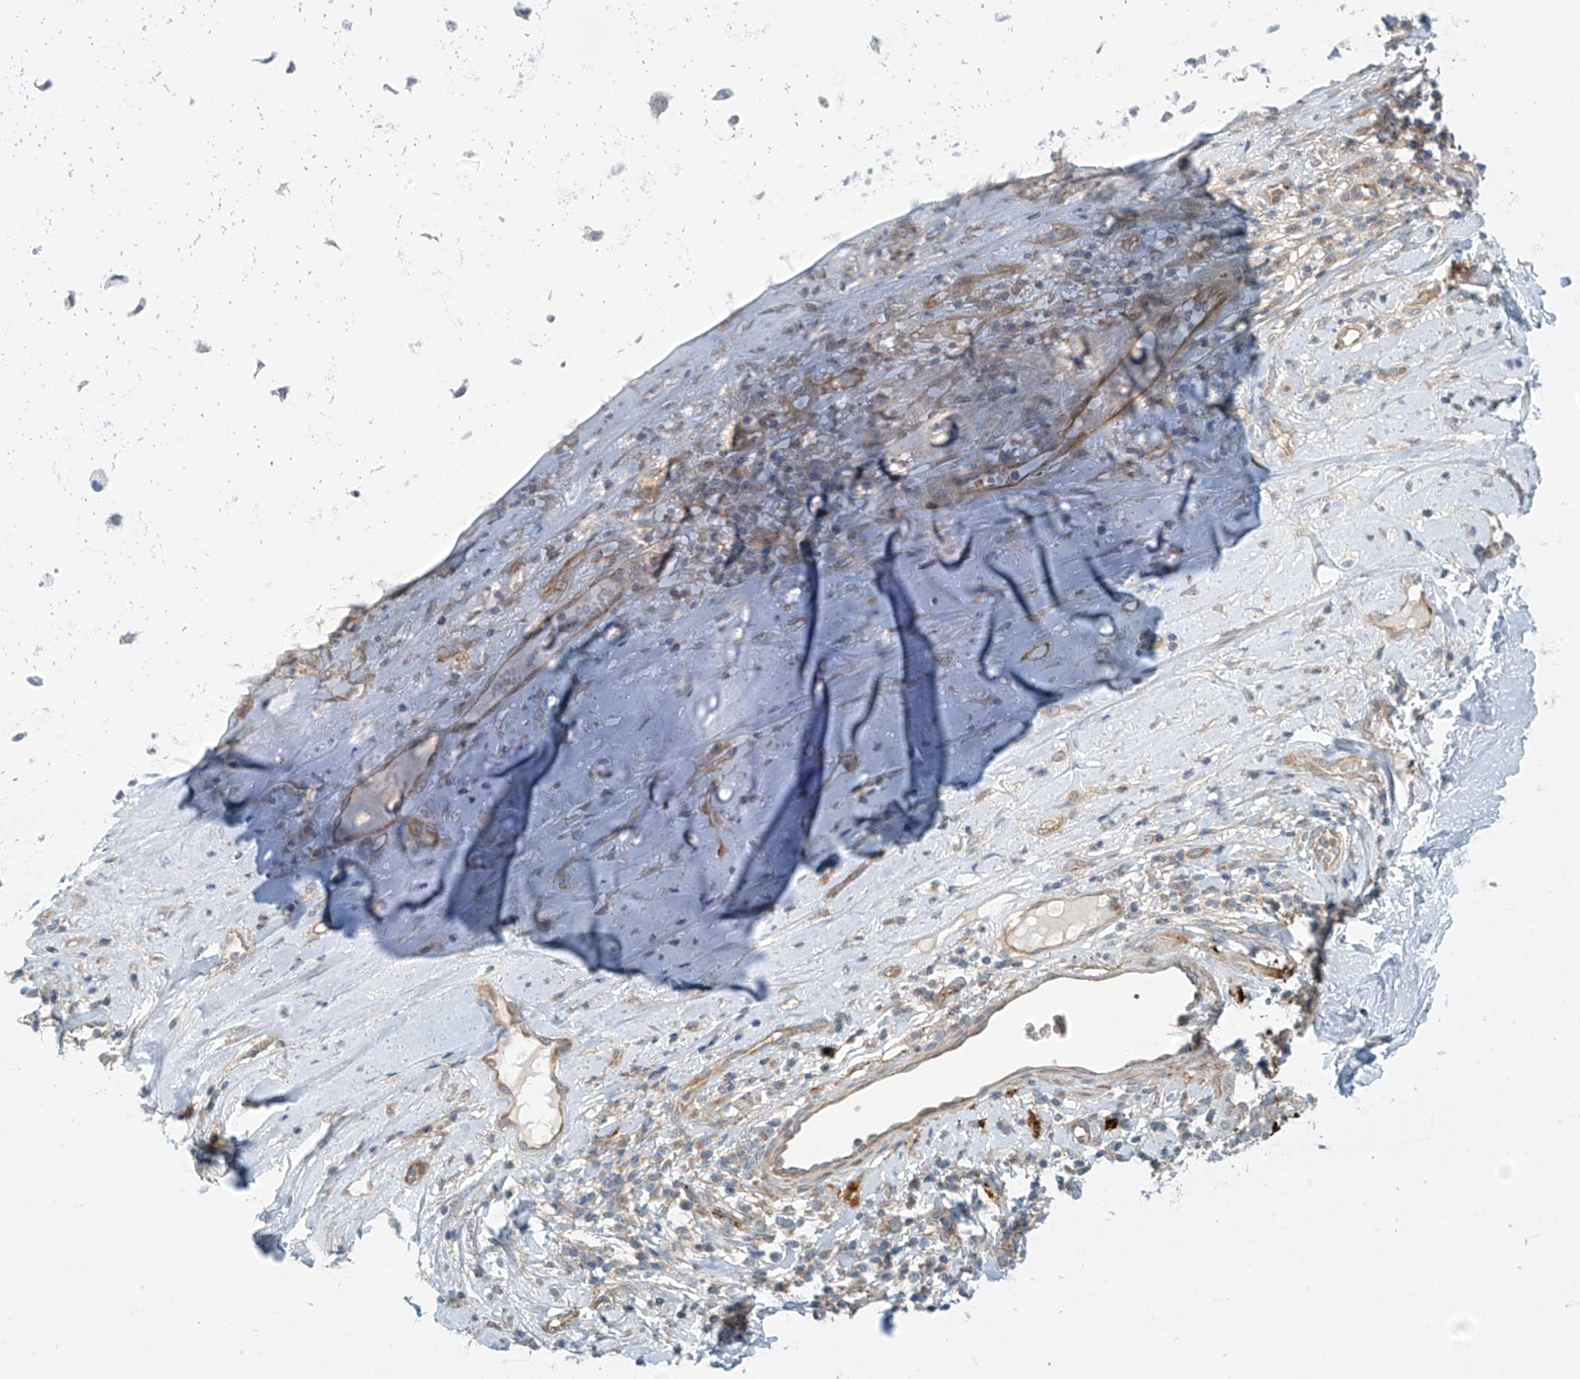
{"staining": {"intensity": "negative", "quantity": "none", "location": "none"}, "tissue": "adipose tissue", "cell_type": "Adipocytes", "image_type": "normal", "snomed": [{"axis": "morphology", "description": "Normal tissue, NOS"}, {"axis": "morphology", "description": "Basal cell carcinoma"}, {"axis": "topography", "description": "Cartilage tissue"}, {"axis": "topography", "description": "Nasopharynx"}, {"axis": "topography", "description": "Oral tissue"}], "caption": "This is an immunohistochemistry (IHC) image of unremarkable adipose tissue. There is no positivity in adipocytes.", "gene": "FSD1L", "patient": {"sex": "female", "age": 77}}